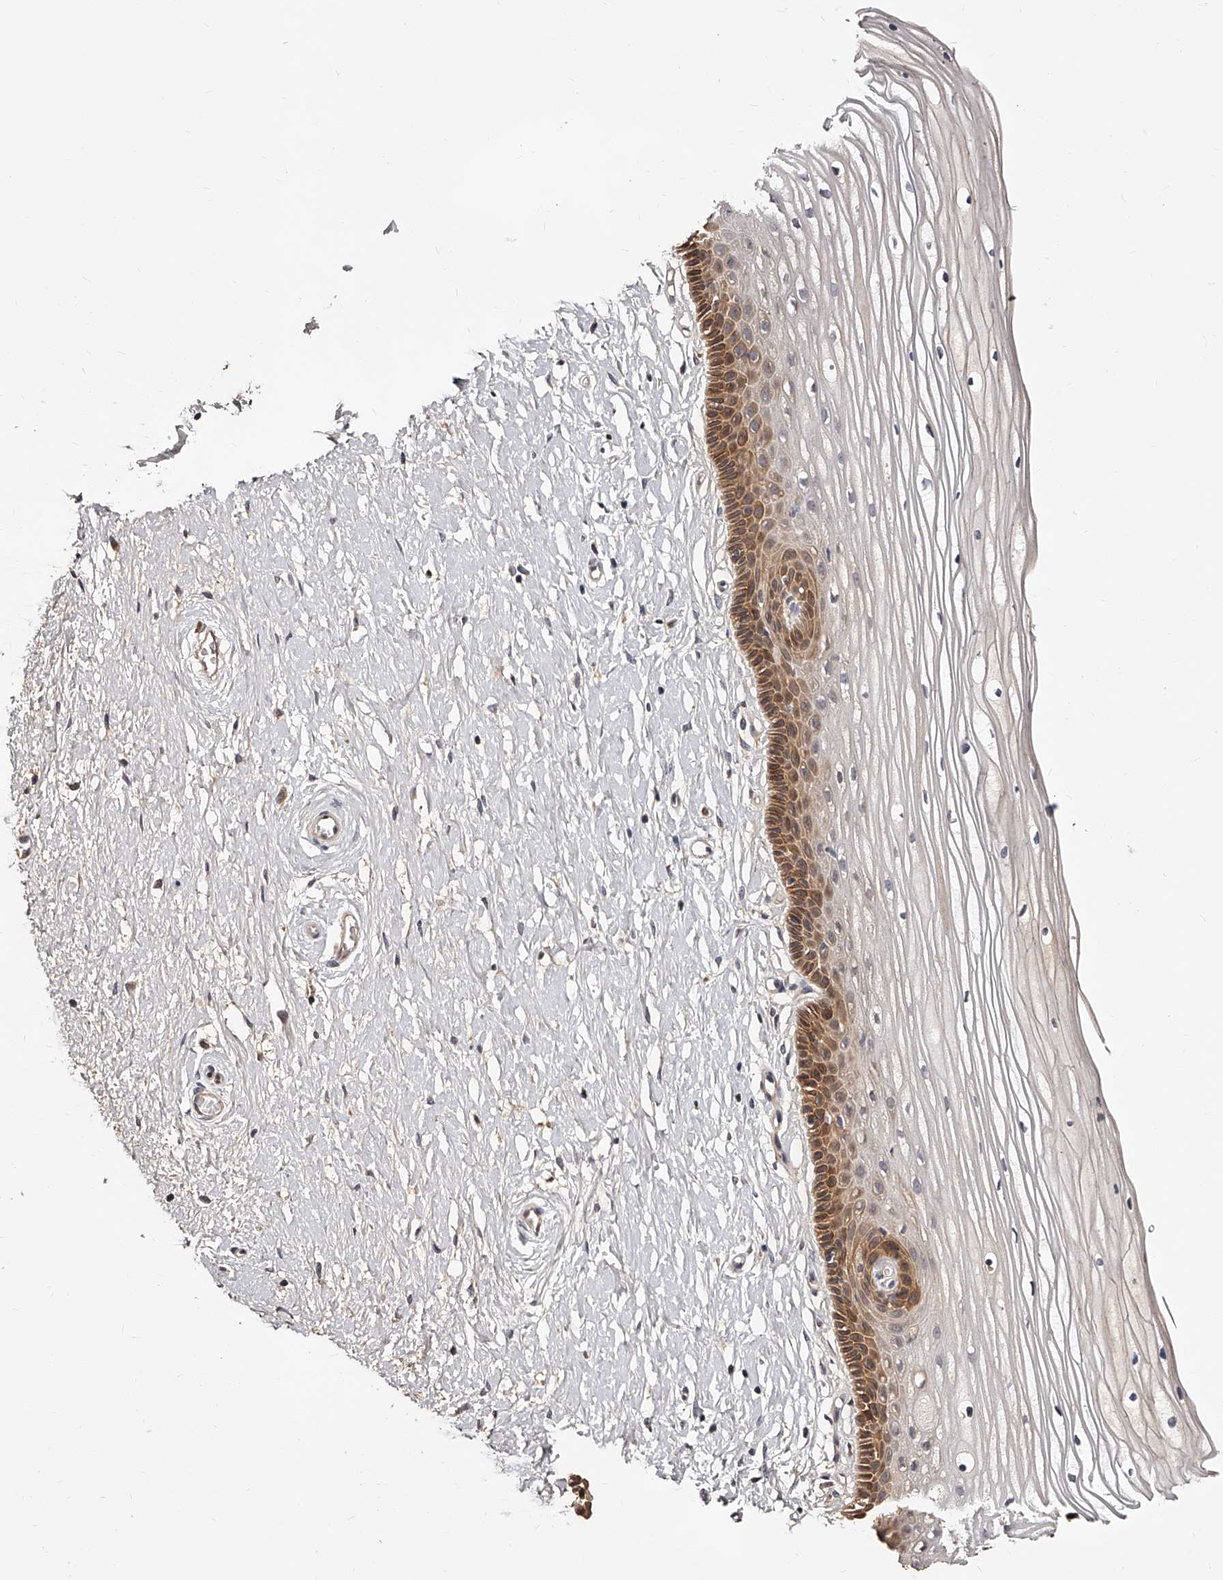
{"staining": {"intensity": "moderate", "quantity": "25%-75%", "location": "cytoplasmic/membranous"}, "tissue": "vagina", "cell_type": "Squamous epithelial cells", "image_type": "normal", "snomed": [{"axis": "morphology", "description": "Normal tissue, NOS"}, {"axis": "topography", "description": "Vagina"}, {"axis": "topography", "description": "Cervix"}], "caption": "Immunohistochemistry (IHC) histopathology image of unremarkable vagina stained for a protein (brown), which exhibits medium levels of moderate cytoplasmic/membranous positivity in about 25%-75% of squamous epithelial cells.", "gene": "ZNF502", "patient": {"sex": "female", "age": 40}}